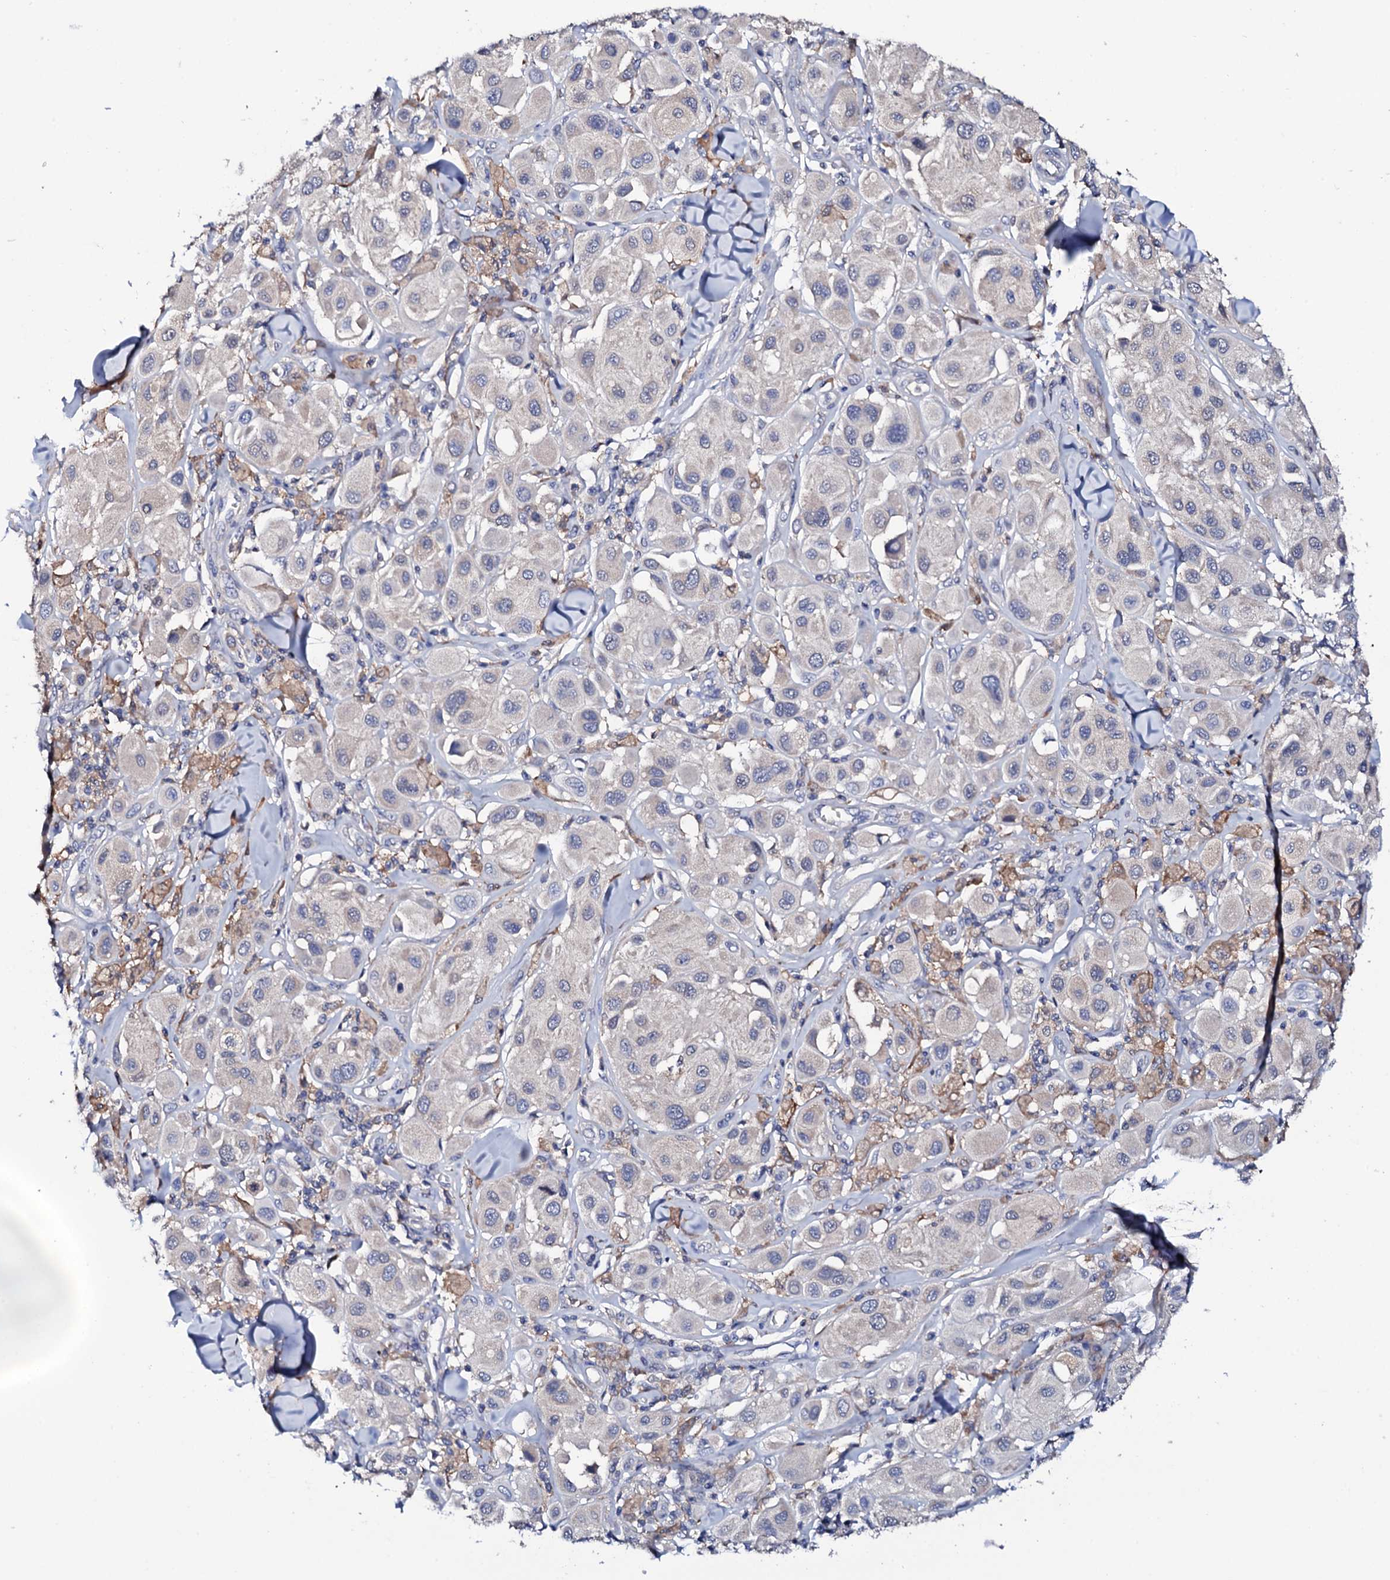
{"staining": {"intensity": "negative", "quantity": "none", "location": "none"}, "tissue": "melanoma", "cell_type": "Tumor cells", "image_type": "cancer", "snomed": [{"axis": "morphology", "description": "Malignant melanoma, Metastatic site"}, {"axis": "topography", "description": "Skin"}], "caption": "The histopathology image demonstrates no significant expression in tumor cells of malignant melanoma (metastatic site). (Stains: DAB immunohistochemistry (IHC) with hematoxylin counter stain, Microscopy: brightfield microscopy at high magnification).", "gene": "TCAF2", "patient": {"sex": "male", "age": 41}}